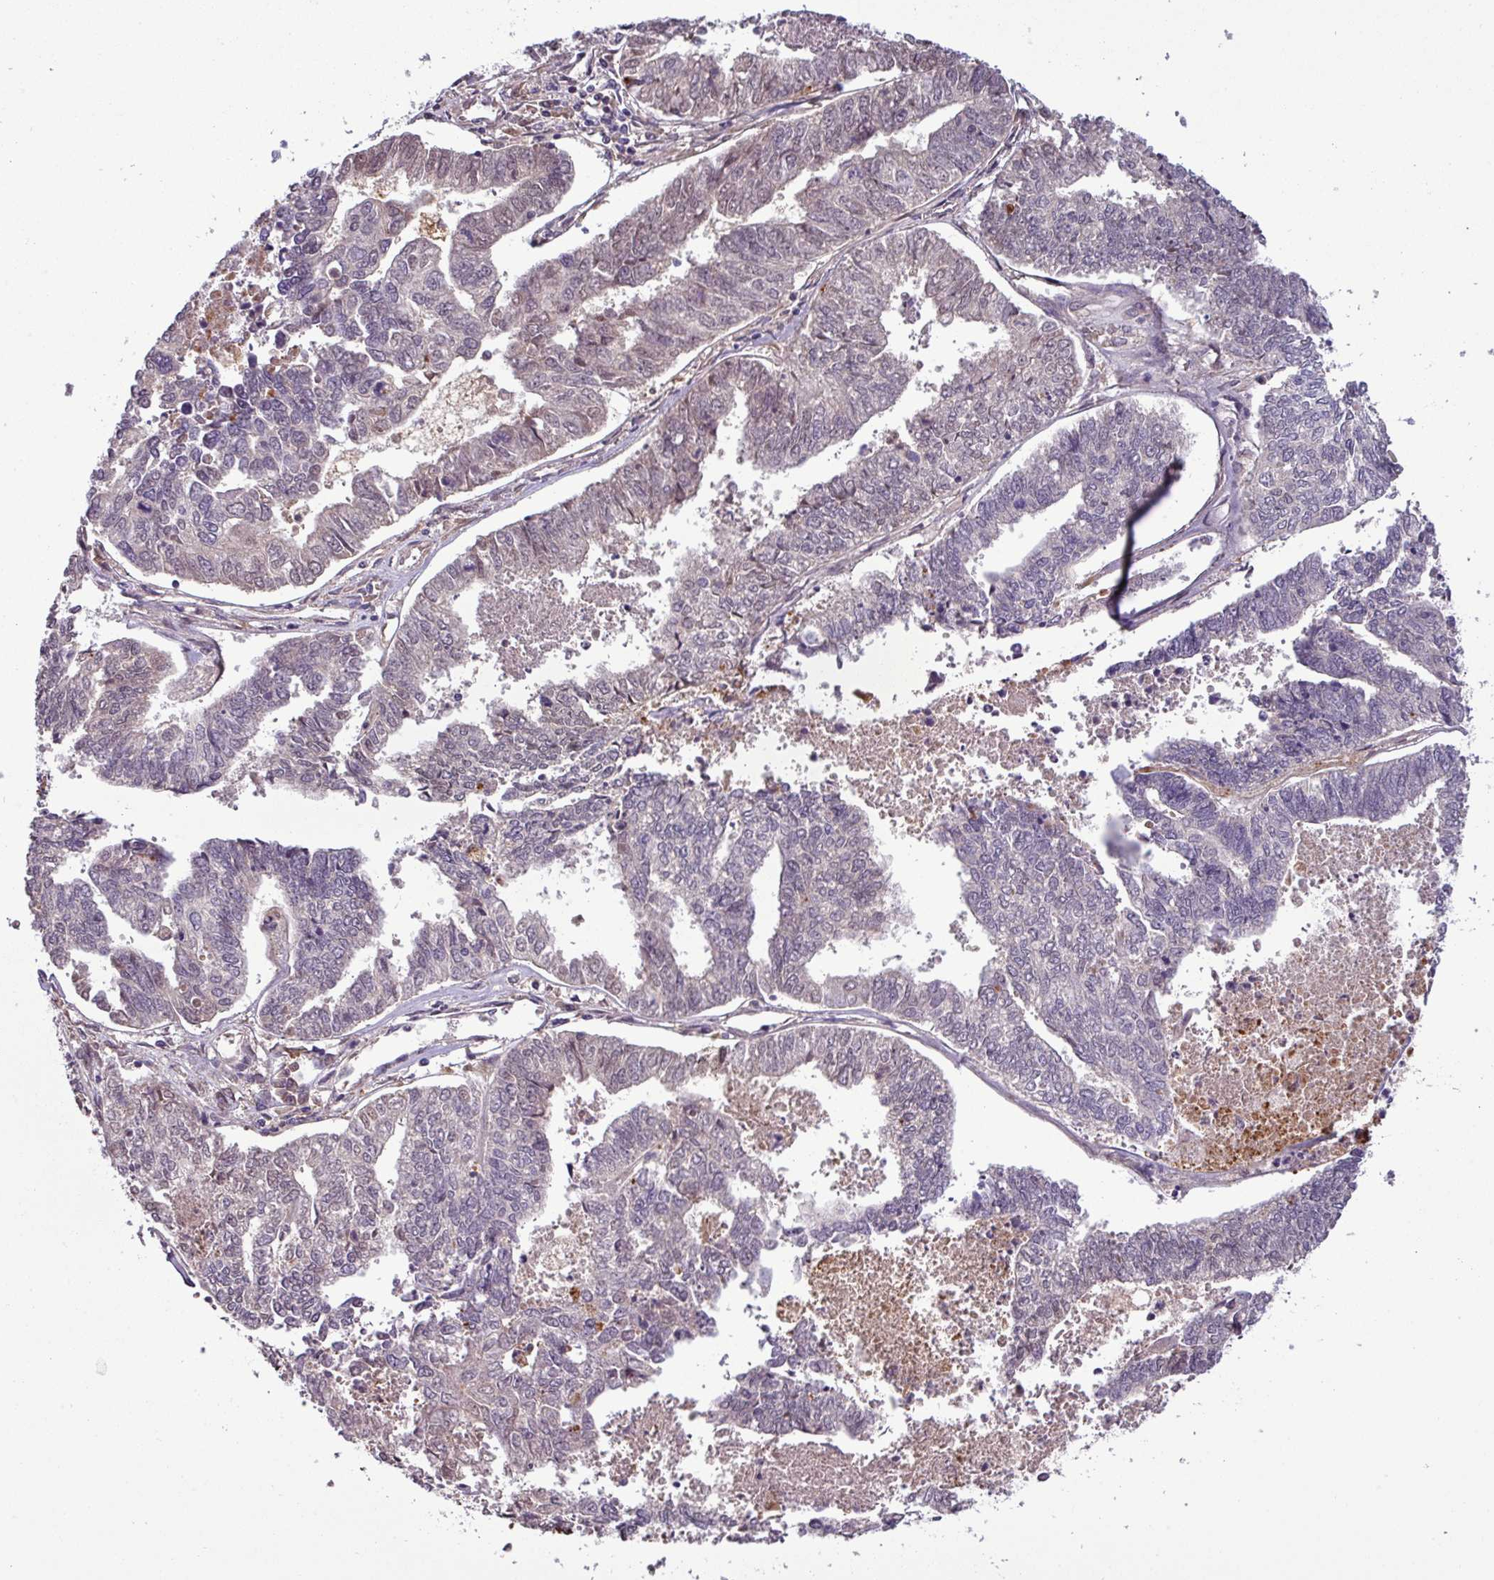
{"staining": {"intensity": "weak", "quantity": "<25%", "location": "nuclear"}, "tissue": "endometrial cancer", "cell_type": "Tumor cells", "image_type": "cancer", "snomed": [{"axis": "morphology", "description": "Adenocarcinoma, NOS"}, {"axis": "topography", "description": "Endometrium"}], "caption": "Immunohistochemical staining of human endometrial cancer displays no significant staining in tumor cells.", "gene": "NOB1", "patient": {"sex": "female", "age": 73}}